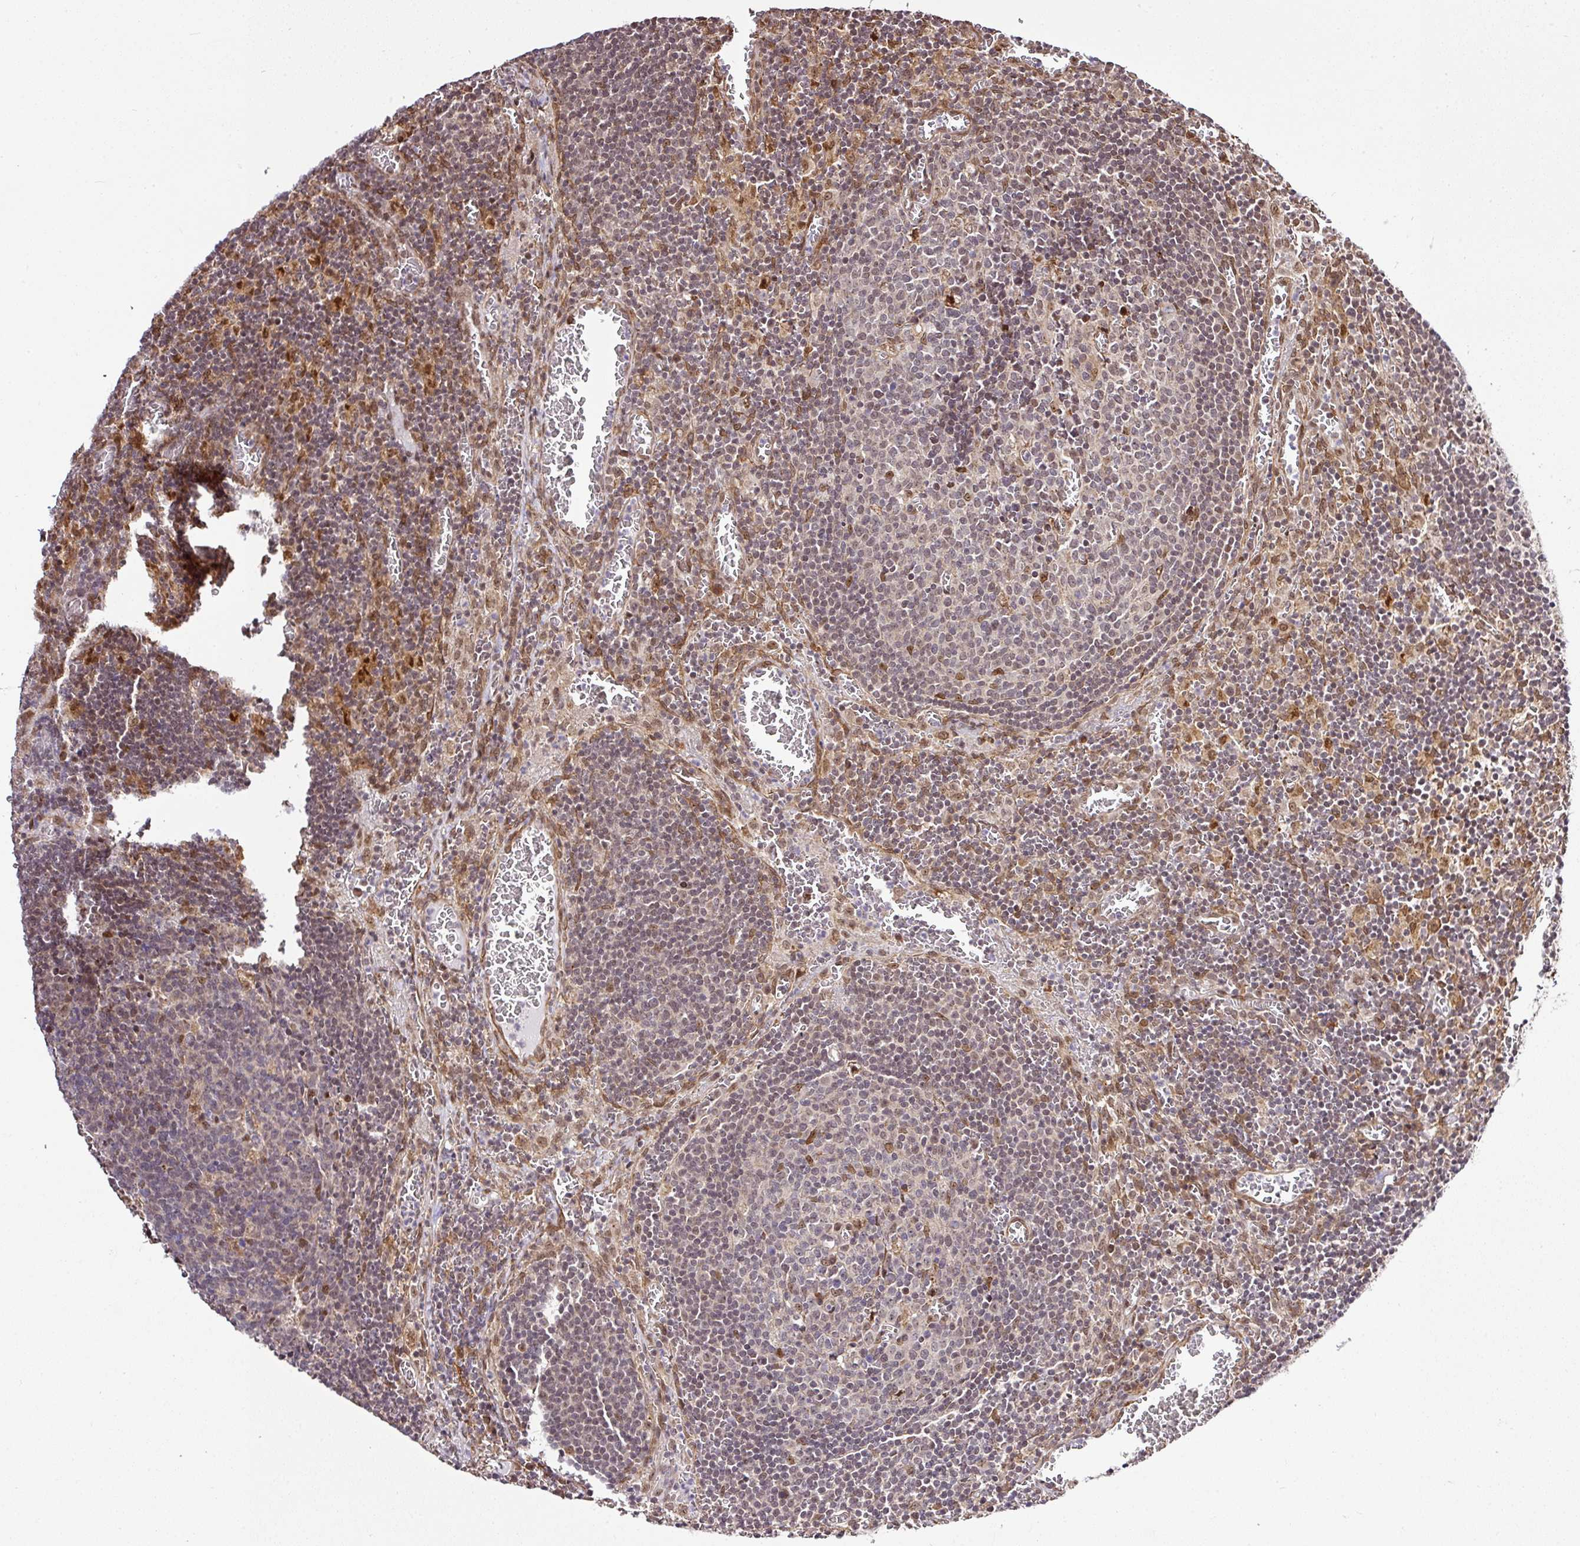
{"staining": {"intensity": "negative", "quantity": "none", "location": "none"}, "tissue": "lymph node", "cell_type": "Germinal center cells", "image_type": "normal", "snomed": [{"axis": "morphology", "description": "Normal tissue, NOS"}, {"axis": "topography", "description": "Lymph node"}], "caption": "Human lymph node stained for a protein using immunohistochemistry (IHC) reveals no staining in germinal center cells.", "gene": "FAM153A", "patient": {"sex": "male", "age": 50}}